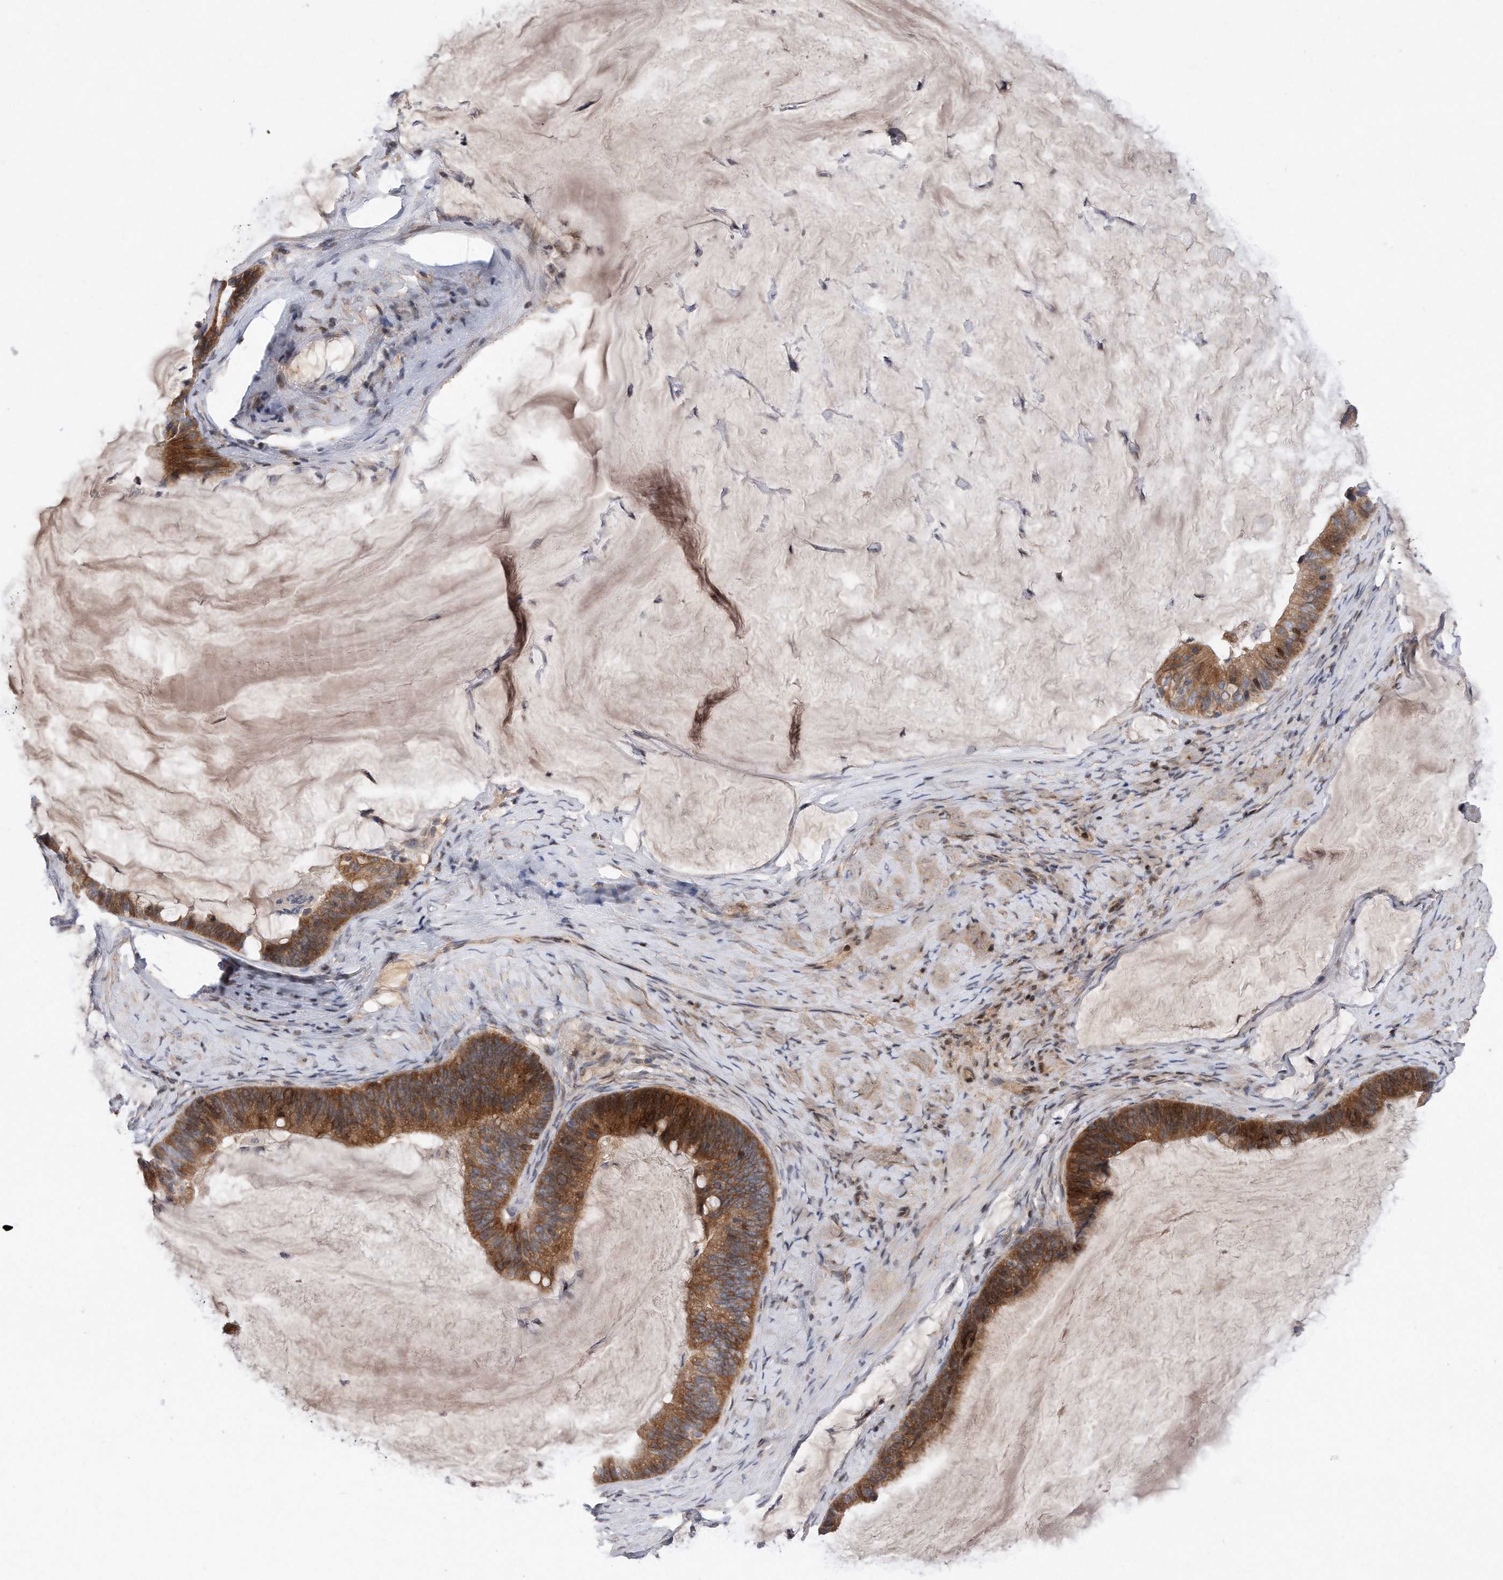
{"staining": {"intensity": "strong", "quantity": ">75%", "location": "cytoplasmic/membranous"}, "tissue": "ovarian cancer", "cell_type": "Tumor cells", "image_type": "cancer", "snomed": [{"axis": "morphology", "description": "Cystadenocarcinoma, mucinous, NOS"}, {"axis": "topography", "description": "Ovary"}], "caption": "This photomicrograph exhibits ovarian cancer stained with immunohistochemistry to label a protein in brown. The cytoplasmic/membranous of tumor cells show strong positivity for the protein. Nuclei are counter-stained blue.", "gene": "CDH12", "patient": {"sex": "female", "age": 61}}